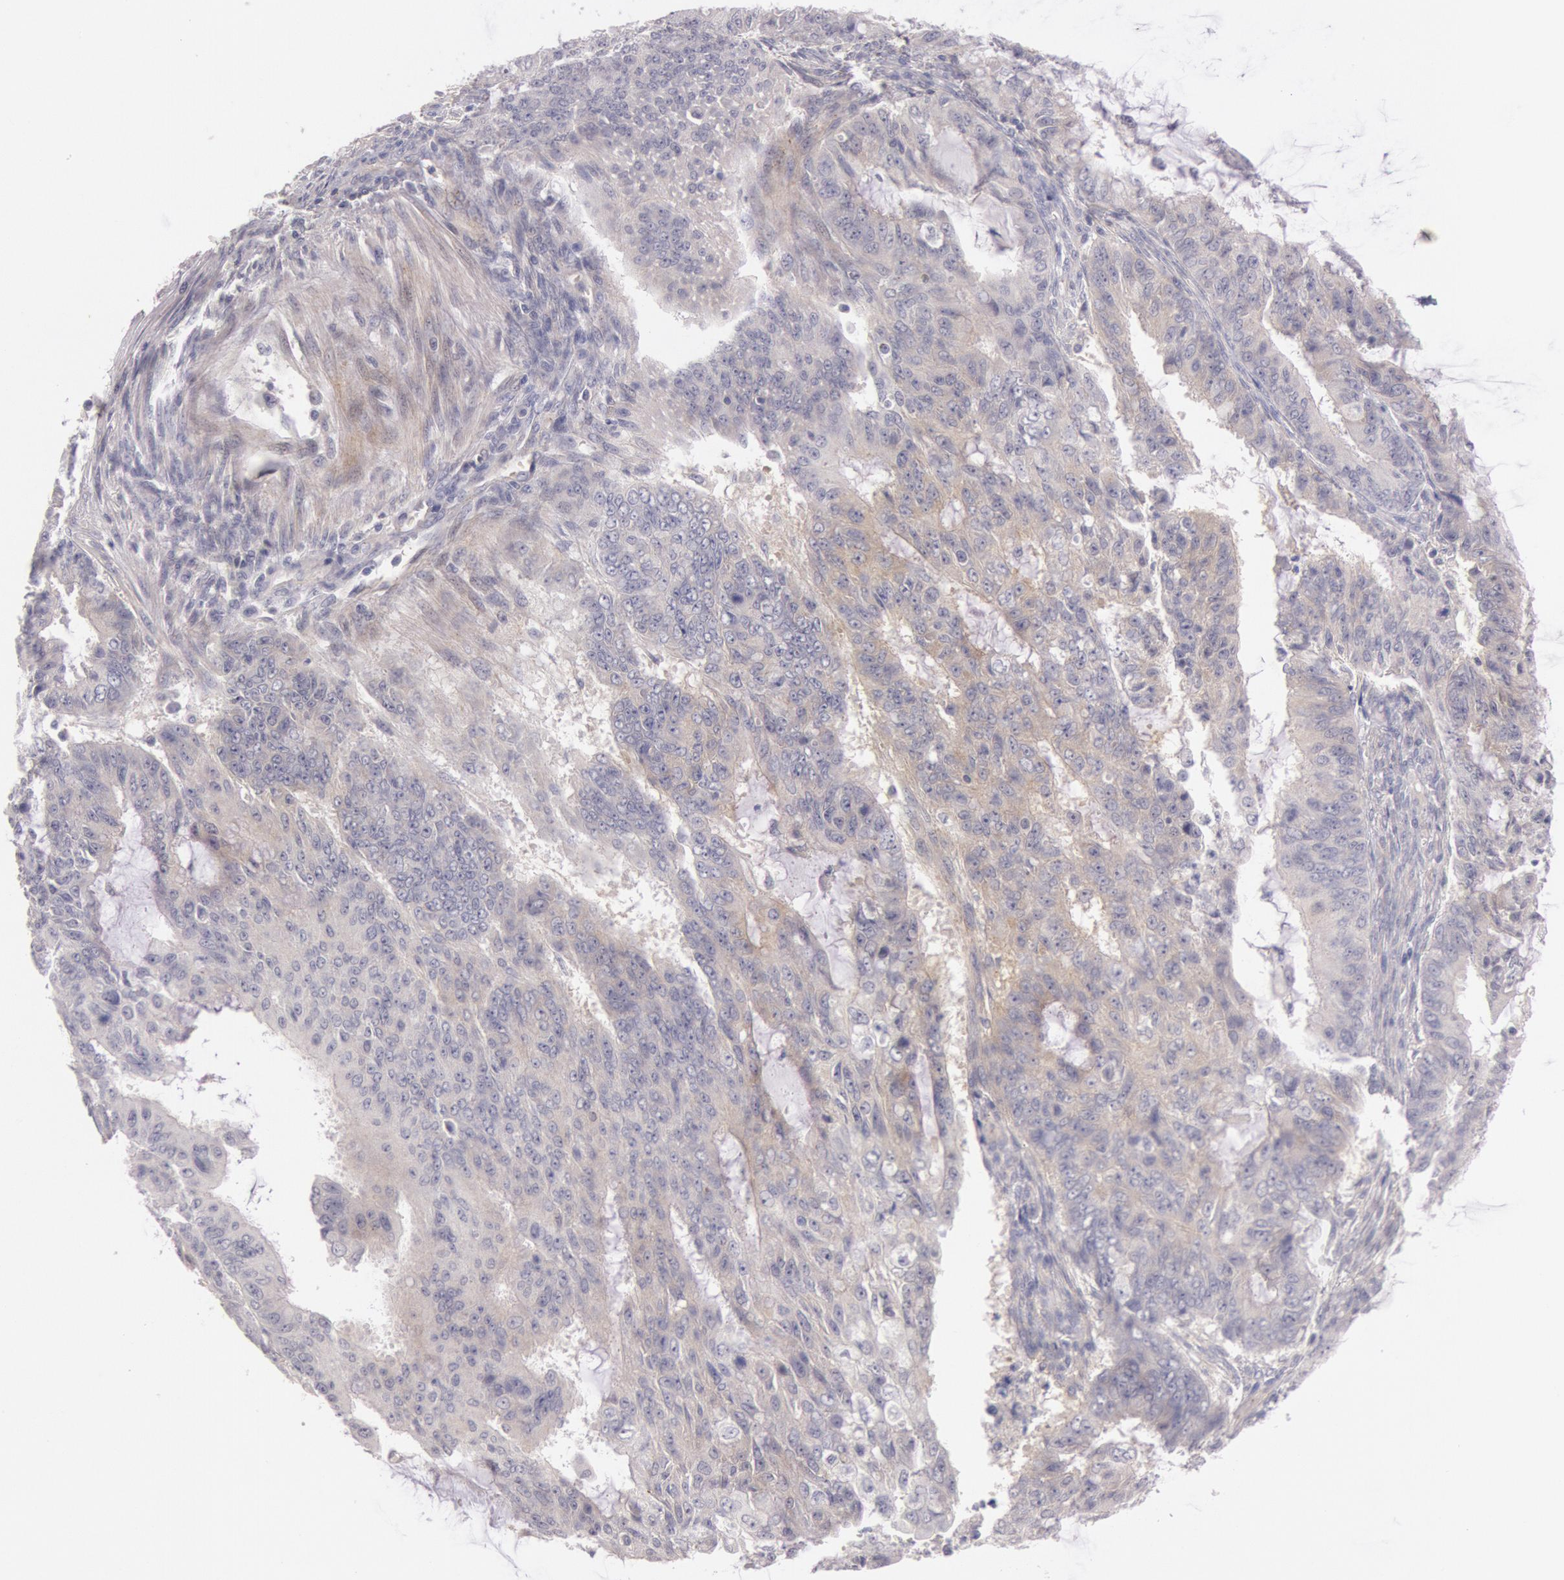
{"staining": {"intensity": "weak", "quantity": "25%-75%", "location": "cytoplasmic/membranous"}, "tissue": "endometrial cancer", "cell_type": "Tumor cells", "image_type": "cancer", "snomed": [{"axis": "morphology", "description": "Adenocarcinoma, NOS"}, {"axis": "topography", "description": "Endometrium"}], "caption": "Immunohistochemistry staining of endometrial adenocarcinoma, which displays low levels of weak cytoplasmic/membranous positivity in approximately 25%-75% of tumor cells indicating weak cytoplasmic/membranous protein positivity. The staining was performed using DAB (3,3'-diaminobenzidine) (brown) for protein detection and nuclei were counterstained in hematoxylin (blue).", "gene": "TRIB2", "patient": {"sex": "female", "age": 75}}